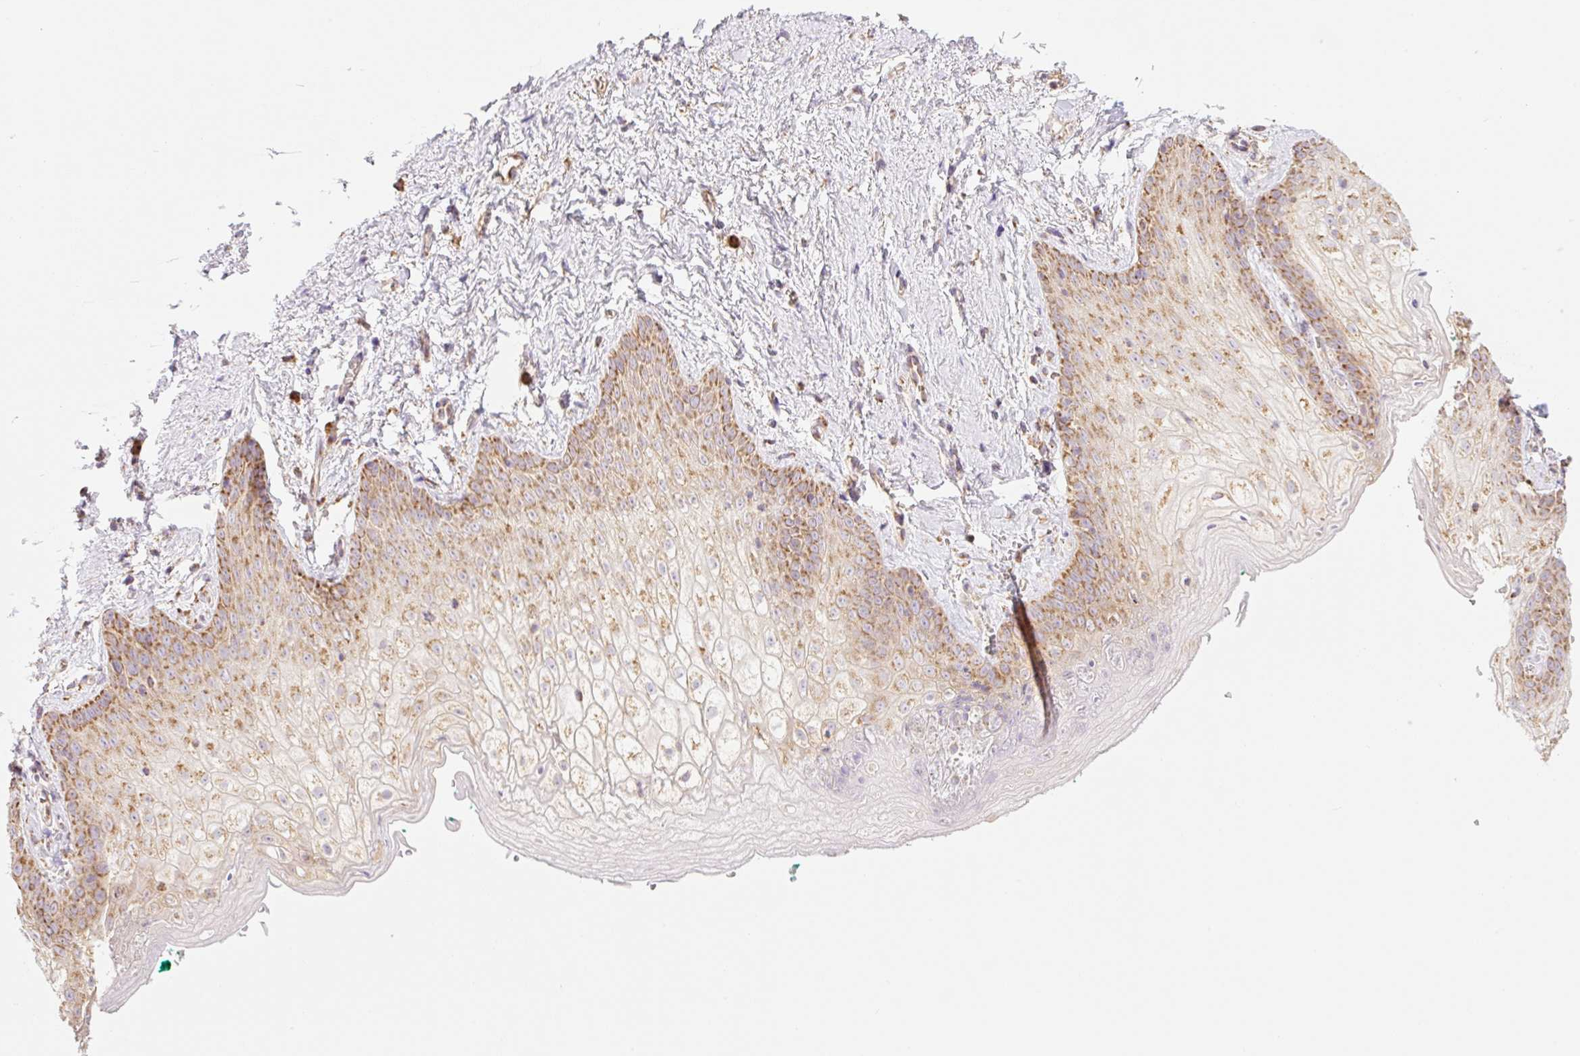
{"staining": {"intensity": "moderate", "quantity": "25%-75%", "location": "cytoplasmic/membranous"}, "tissue": "vagina", "cell_type": "Squamous epithelial cells", "image_type": "normal", "snomed": [{"axis": "morphology", "description": "Normal tissue, NOS"}, {"axis": "topography", "description": "Vulva"}, {"axis": "topography", "description": "Vagina"}, {"axis": "topography", "description": "Peripheral nerve tissue"}], "caption": "Protein expression analysis of unremarkable human vagina reveals moderate cytoplasmic/membranous positivity in approximately 25%-75% of squamous epithelial cells.", "gene": "GOSR2", "patient": {"sex": "female", "age": 66}}